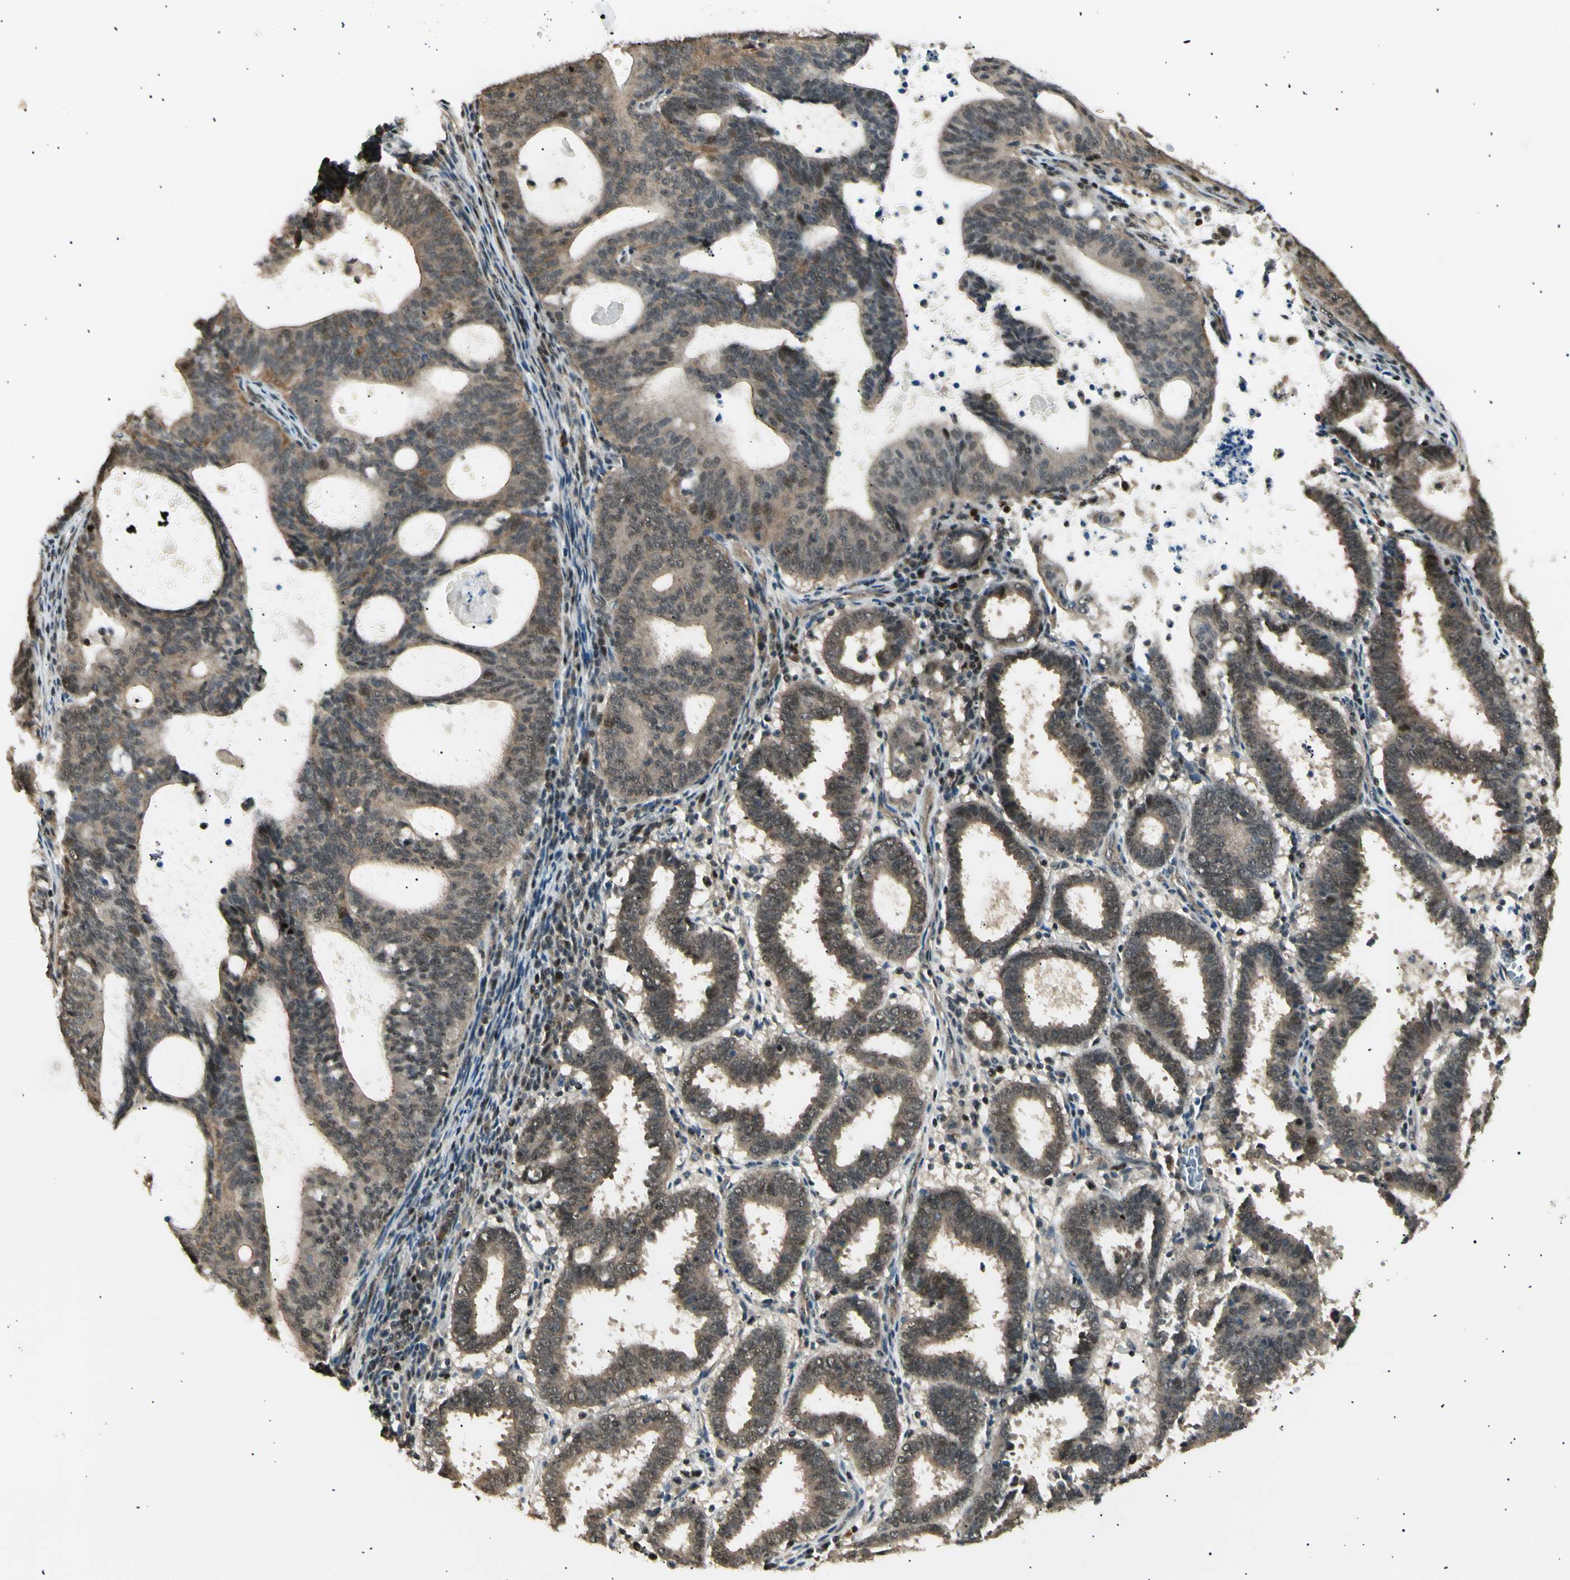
{"staining": {"intensity": "weak", "quantity": ">75%", "location": "cytoplasmic/membranous,nuclear"}, "tissue": "endometrial cancer", "cell_type": "Tumor cells", "image_type": "cancer", "snomed": [{"axis": "morphology", "description": "Adenocarcinoma, NOS"}, {"axis": "topography", "description": "Uterus"}], "caption": "IHC micrograph of neoplastic tissue: endometrial cancer (adenocarcinoma) stained using IHC reveals low levels of weak protein expression localized specifically in the cytoplasmic/membranous and nuclear of tumor cells, appearing as a cytoplasmic/membranous and nuclear brown color.", "gene": "NUAK2", "patient": {"sex": "female", "age": 83}}